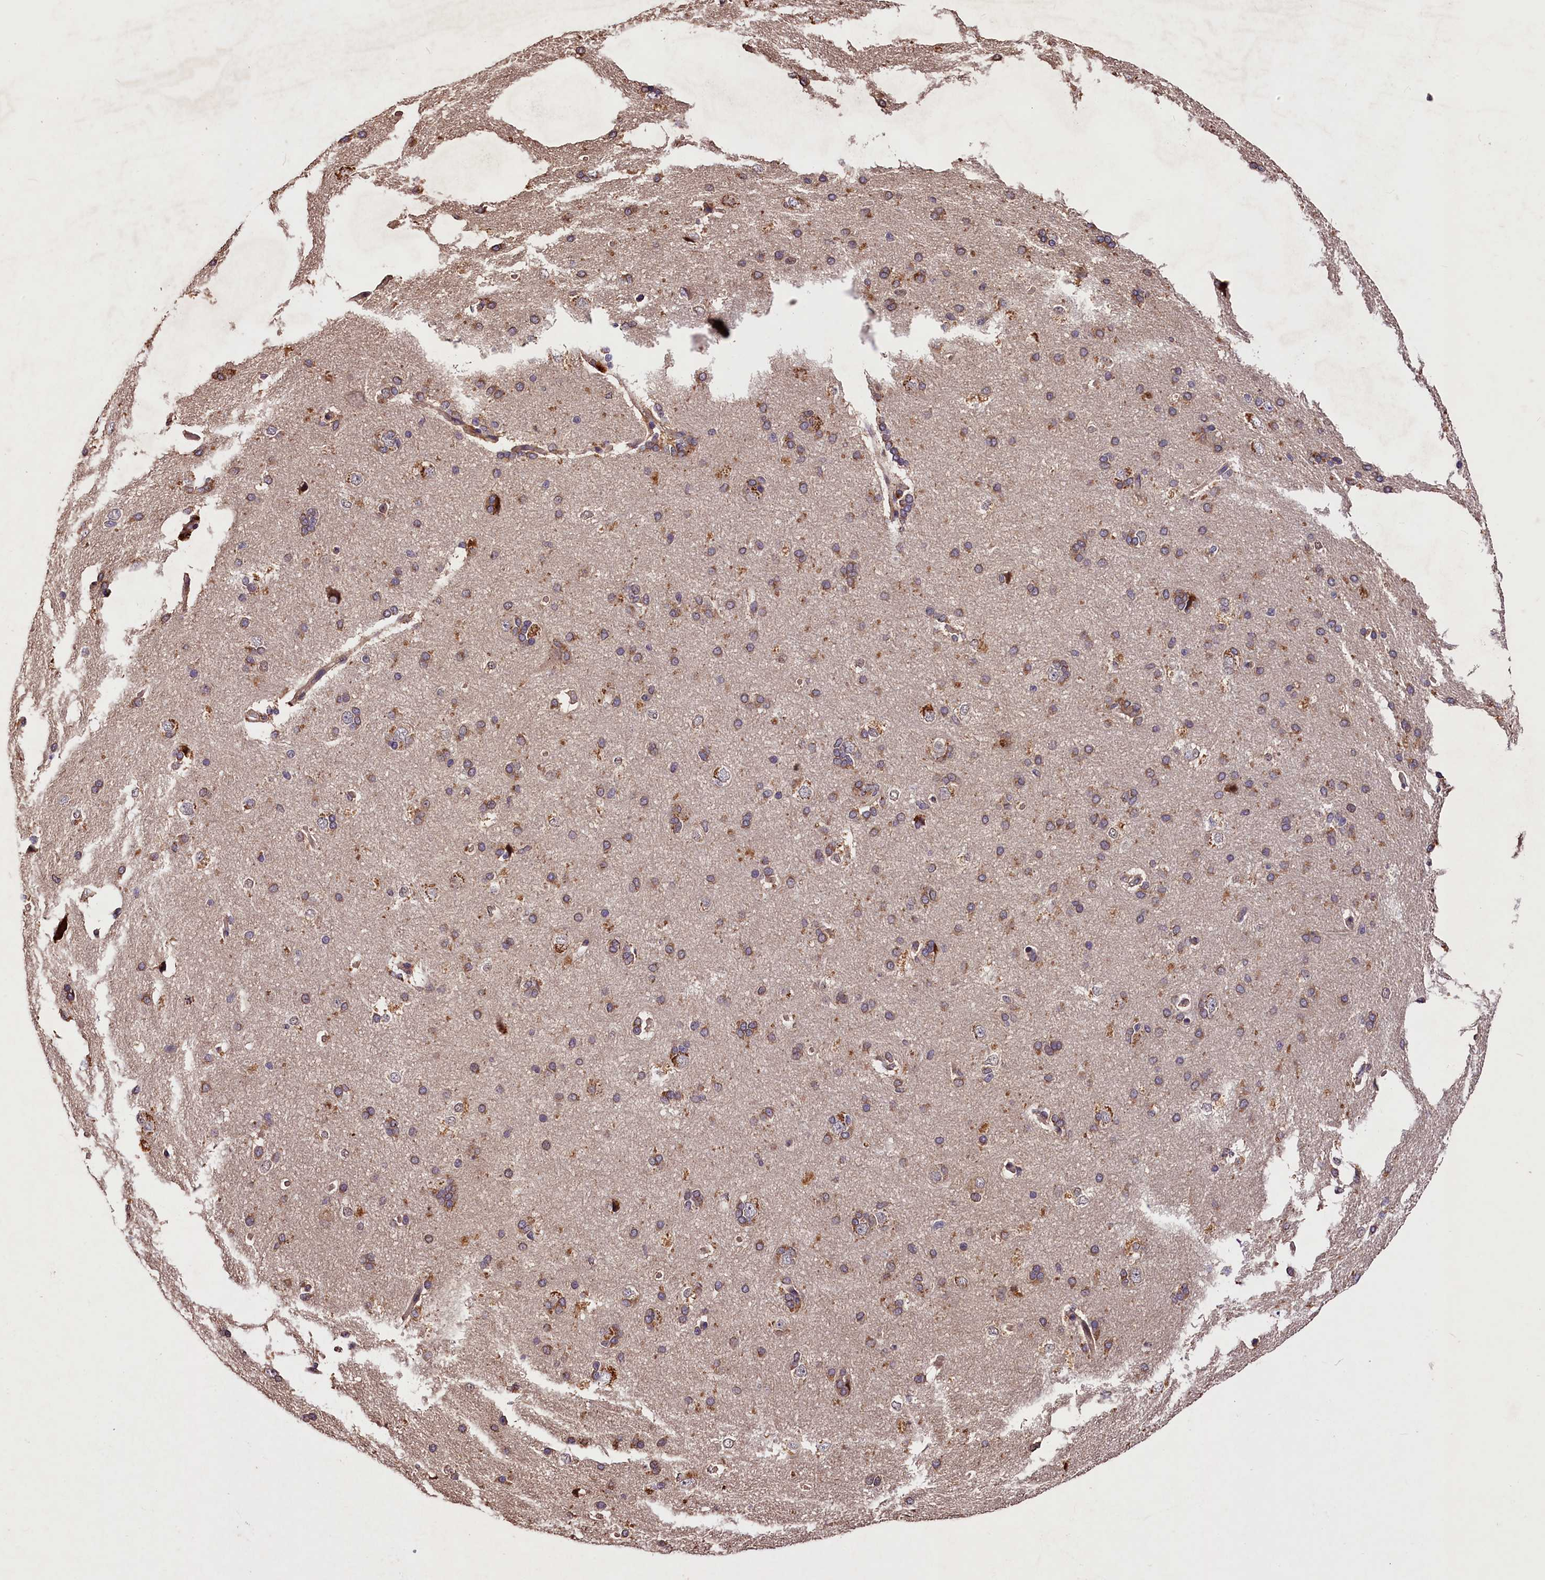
{"staining": {"intensity": "moderate", "quantity": ">75%", "location": "cytoplasmic/membranous"}, "tissue": "cerebral cortex", "cell_type": "Endothelial cells", "image_type": "normal", "snomed": [{"axis": "morphology", "description": "Normal tissue, NOS"}, {"axis": "topography", "description": "Cerebral cortex"}], "caption": "The image displays staining of unremarkable cerebral cortex, revealing moderate cytoplasmic/membranous protein positivity (brown color) within endothelial cells.", "gene": "KPTN", "patient": {"sex": "male", "age": 62}}